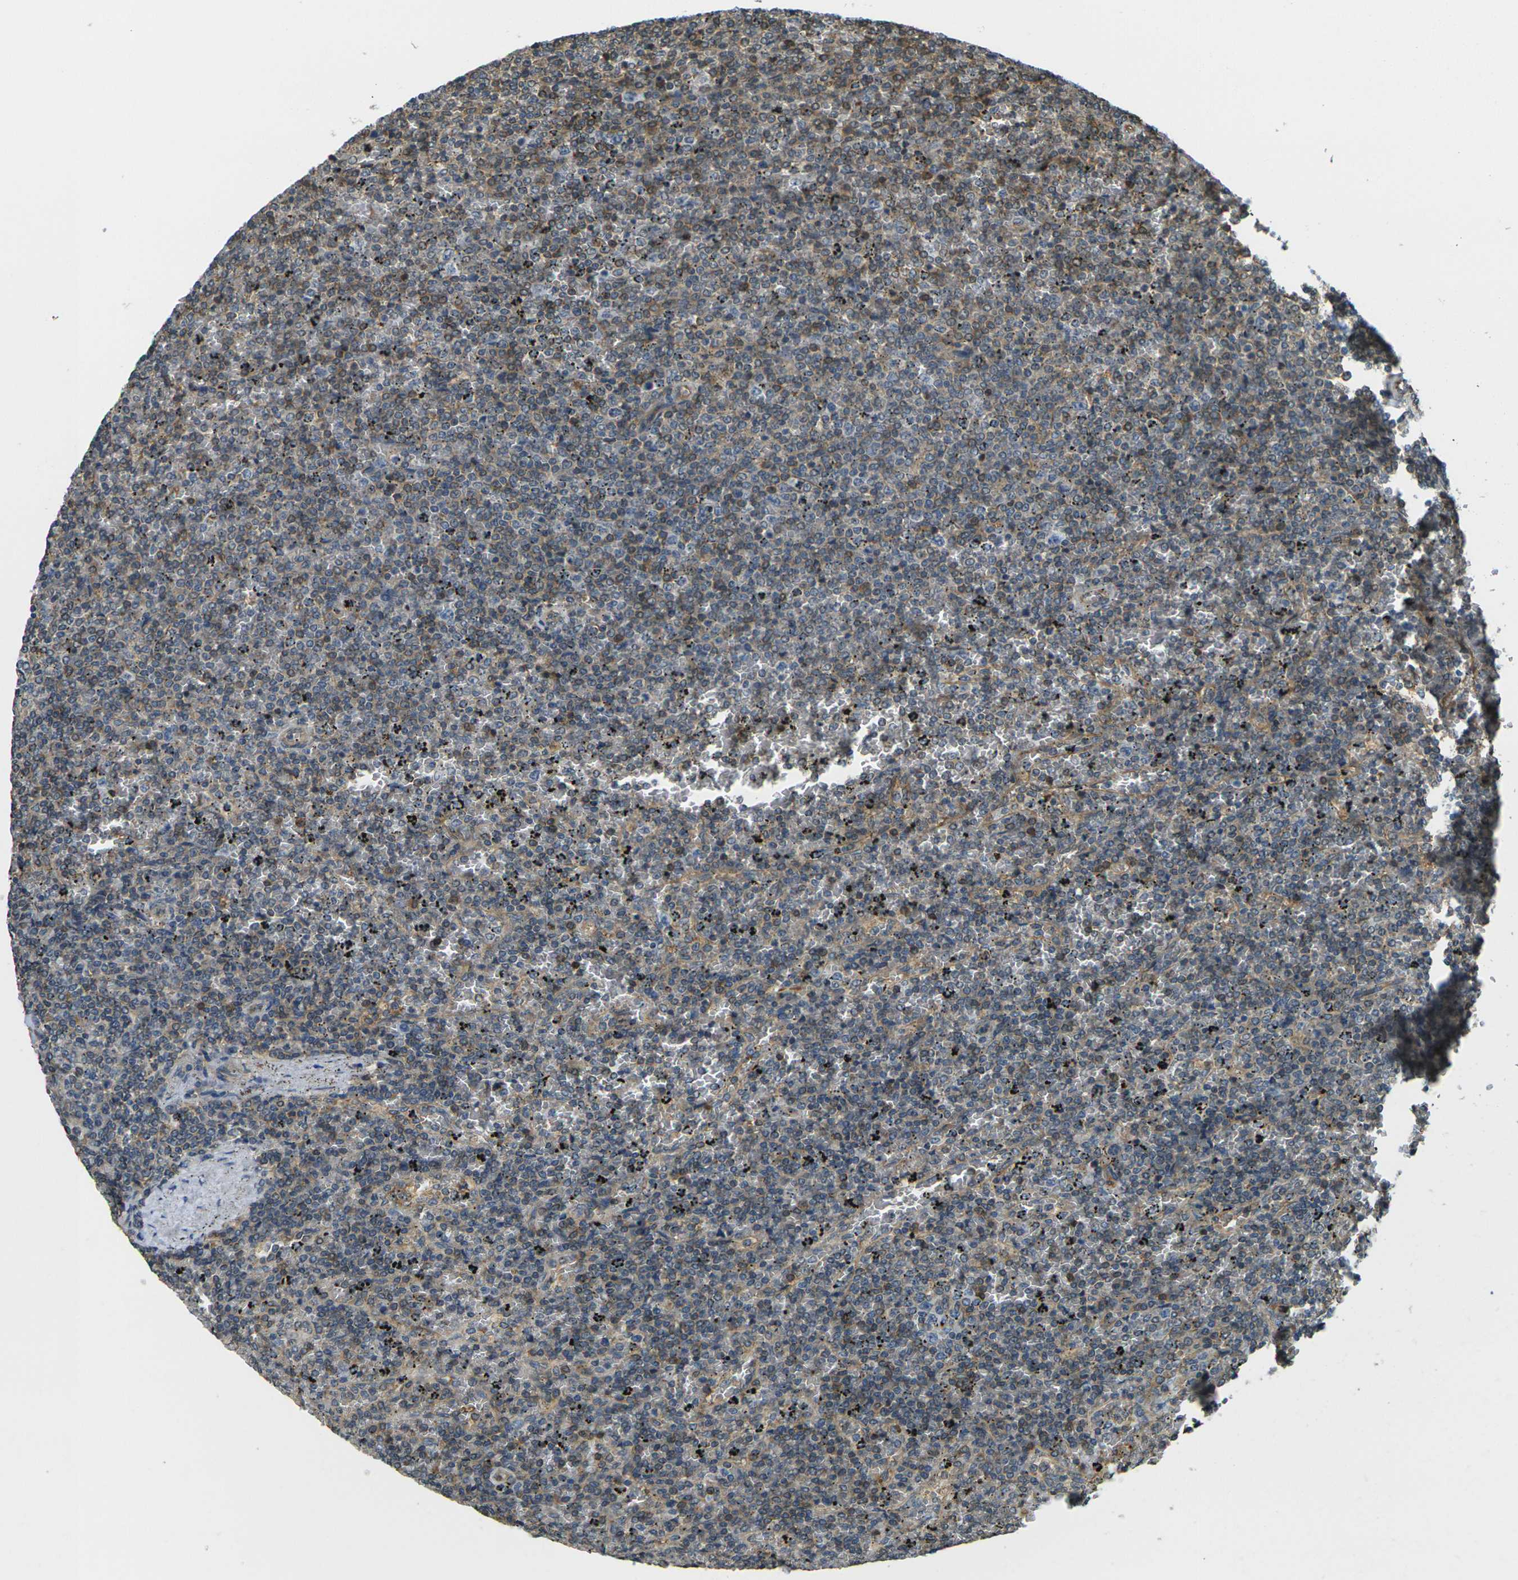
{"staining": {"intensity": "weak", "quantity": "25%-75%", "location": "cytoplasmic/membranous"}, "tissue": "lymphoma", "cell_type": "Tumor cells", "image_type": "cancer", "snomed": [{"axis": "morphology", "description": "Malignant lymphoma, non-Hodgkin's type, Low grade"}, {"axis": "topography", "description": "Spleen"}], "caption": "A low amount of weak cytoplasmic/membranous staining is present in about 25%-75% of tumor cells in low-grade malignant lymphoma, non-Hodgkin's type tissue.", "gene": "CAST", "patient": {"sex": "female", "age": 77}}